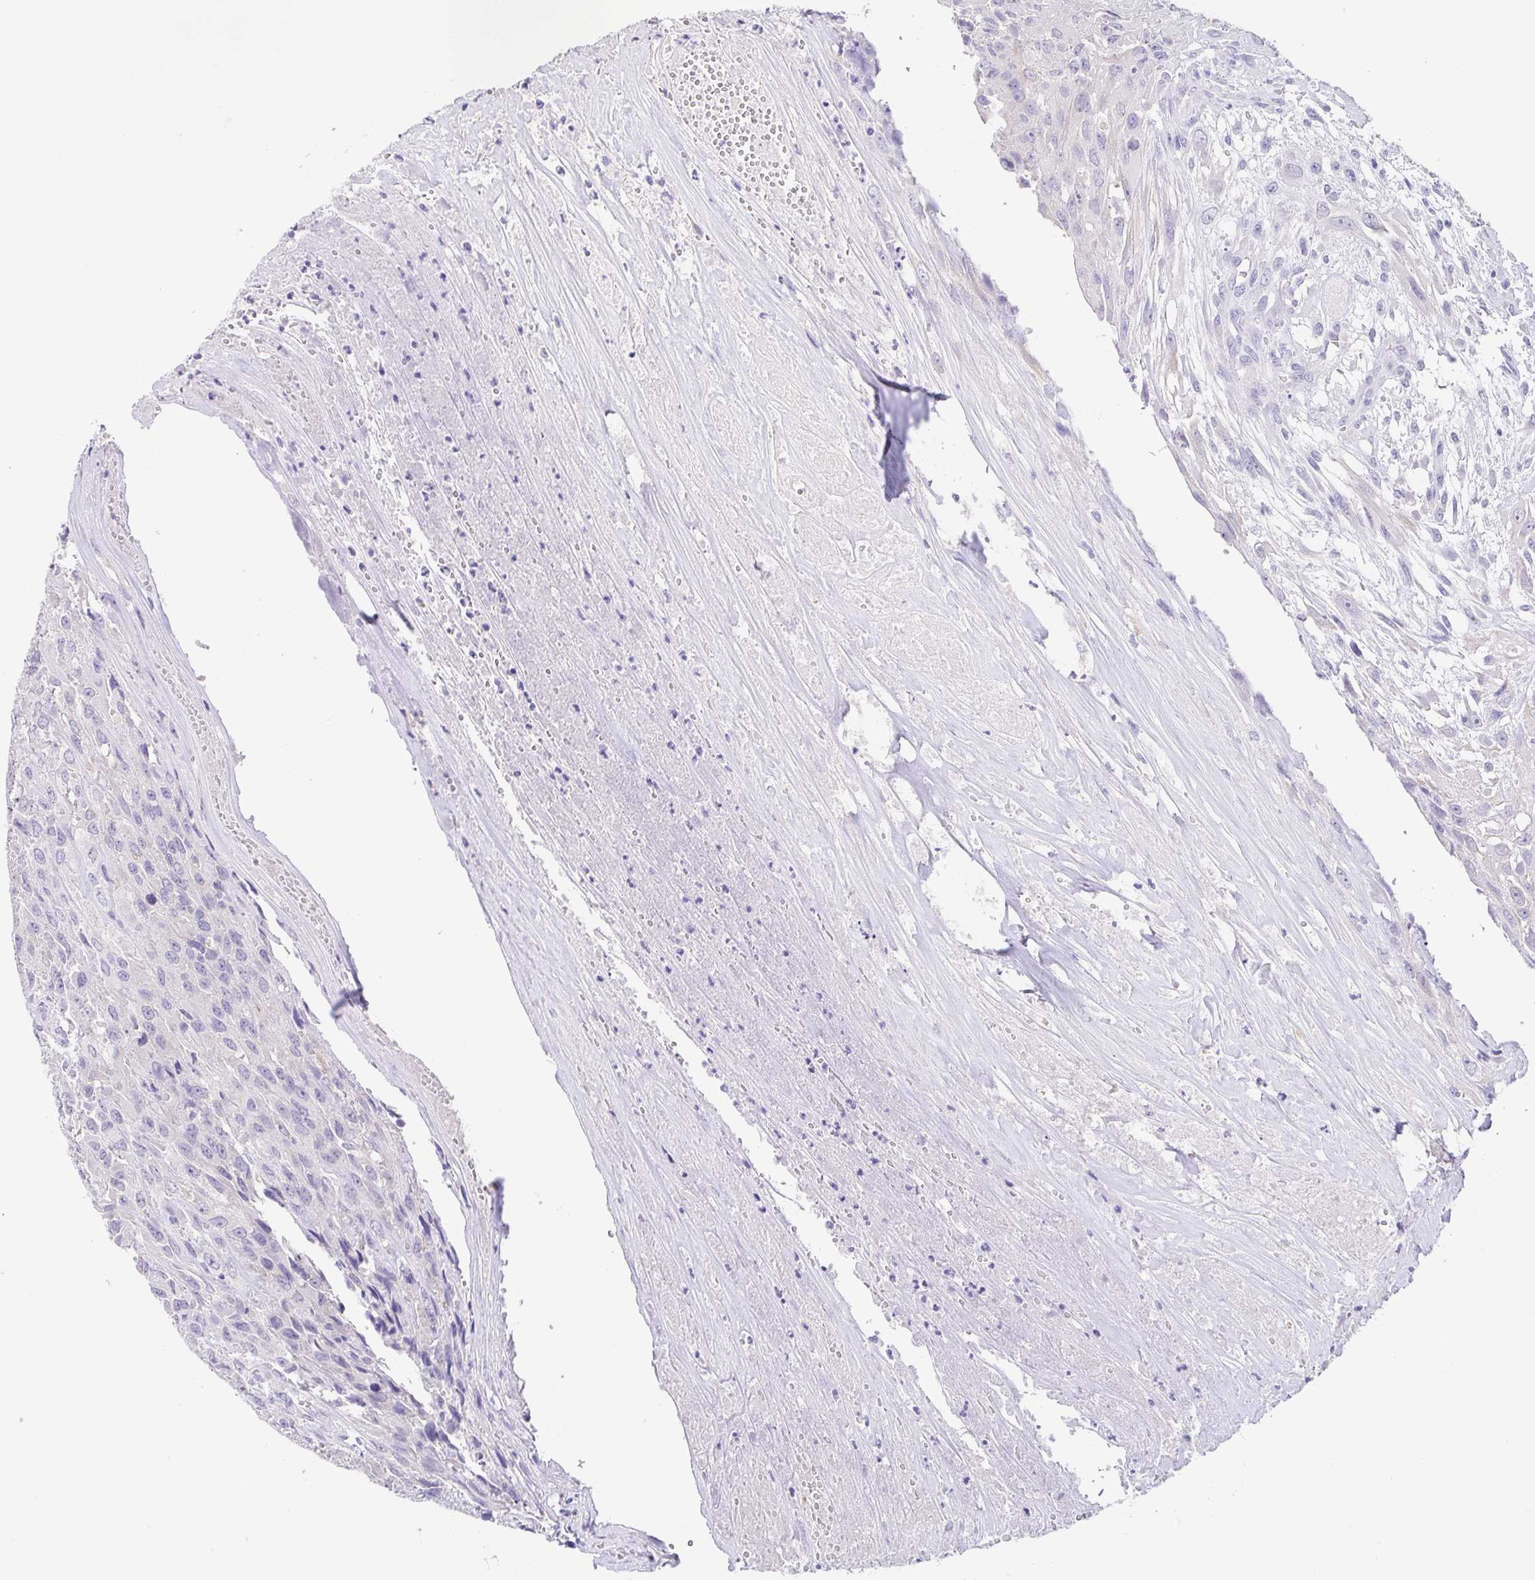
{"staining": {"intensity": "negative", "quantity": "none", "location": "none"}, "tissue": "urothelial cancer", "cell_type": "Tumor cells", "image_type": "cancer", "snomed": [{"axis": "morphology", "description": "Urothelial carcinoma, High grade"}, {"axis": "topography", "description": "Urinary bladder"}], "caption": "DAB immunohistochemical staining of urothelial cancer demonstrates no significant expression in tumor cells.", "gene": "FABP3", "patient": {"sex": "male", "age": 67}}